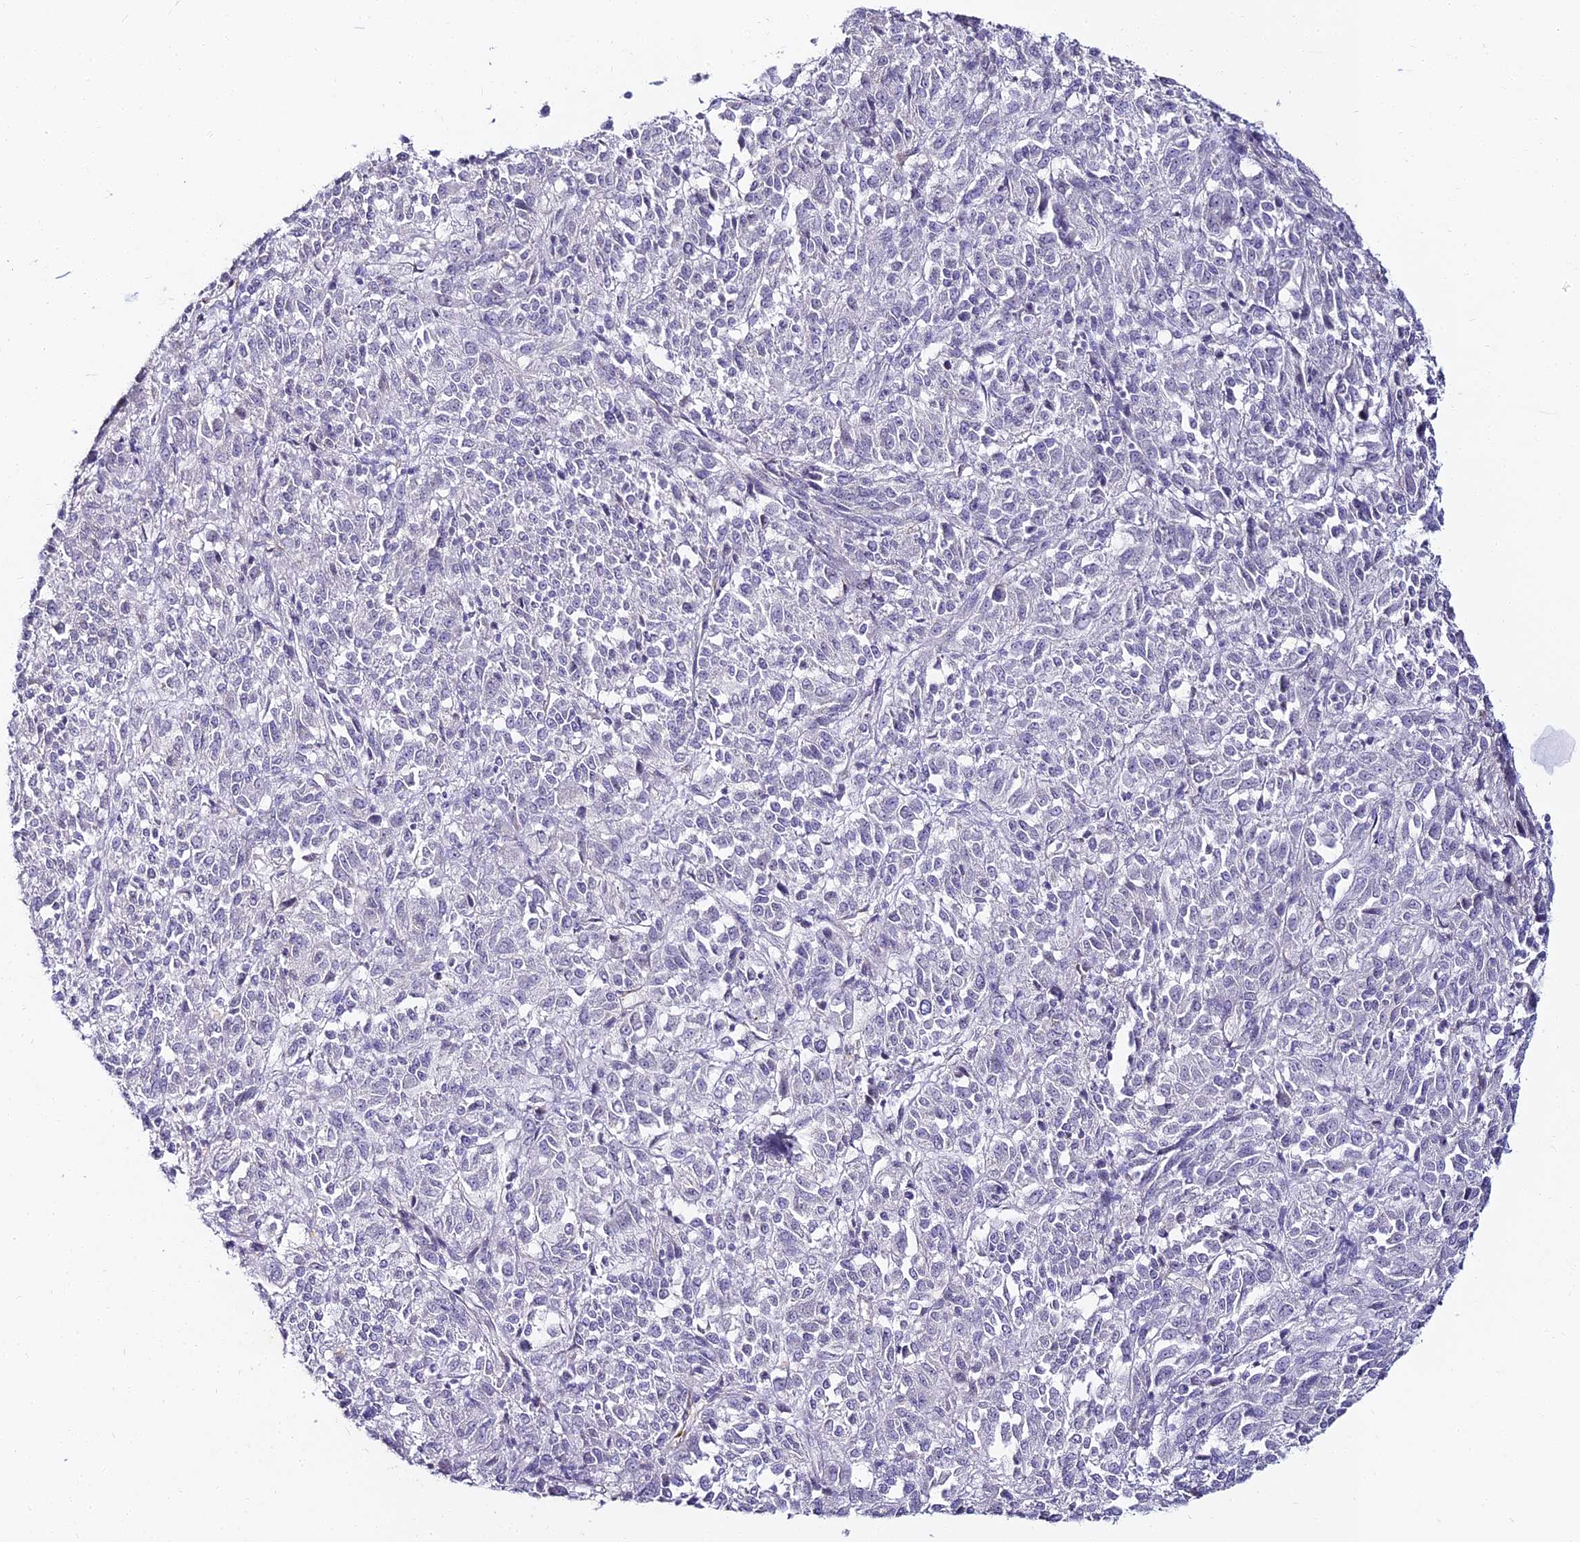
{"staining": {"intensity": "negative", "quantity": "none", "location": "none"}, "tissue": "melanoma", "cell_type": "Tumor cells", "image_type": "cancer", "snomed": [{"axis": "morphology", "description": "Malignant melanoma, Metastatic site"}, {"axis": "topography", "description": "Lung"}], "caption": "High magnification brightfield microscopy of melanoma stained with DAB (brown) and counterstained with hematoxylin (blue): tumor cells show no significant positivity.", "gene": "ALPG", "patient": {"sex": "male", "age": 64}}